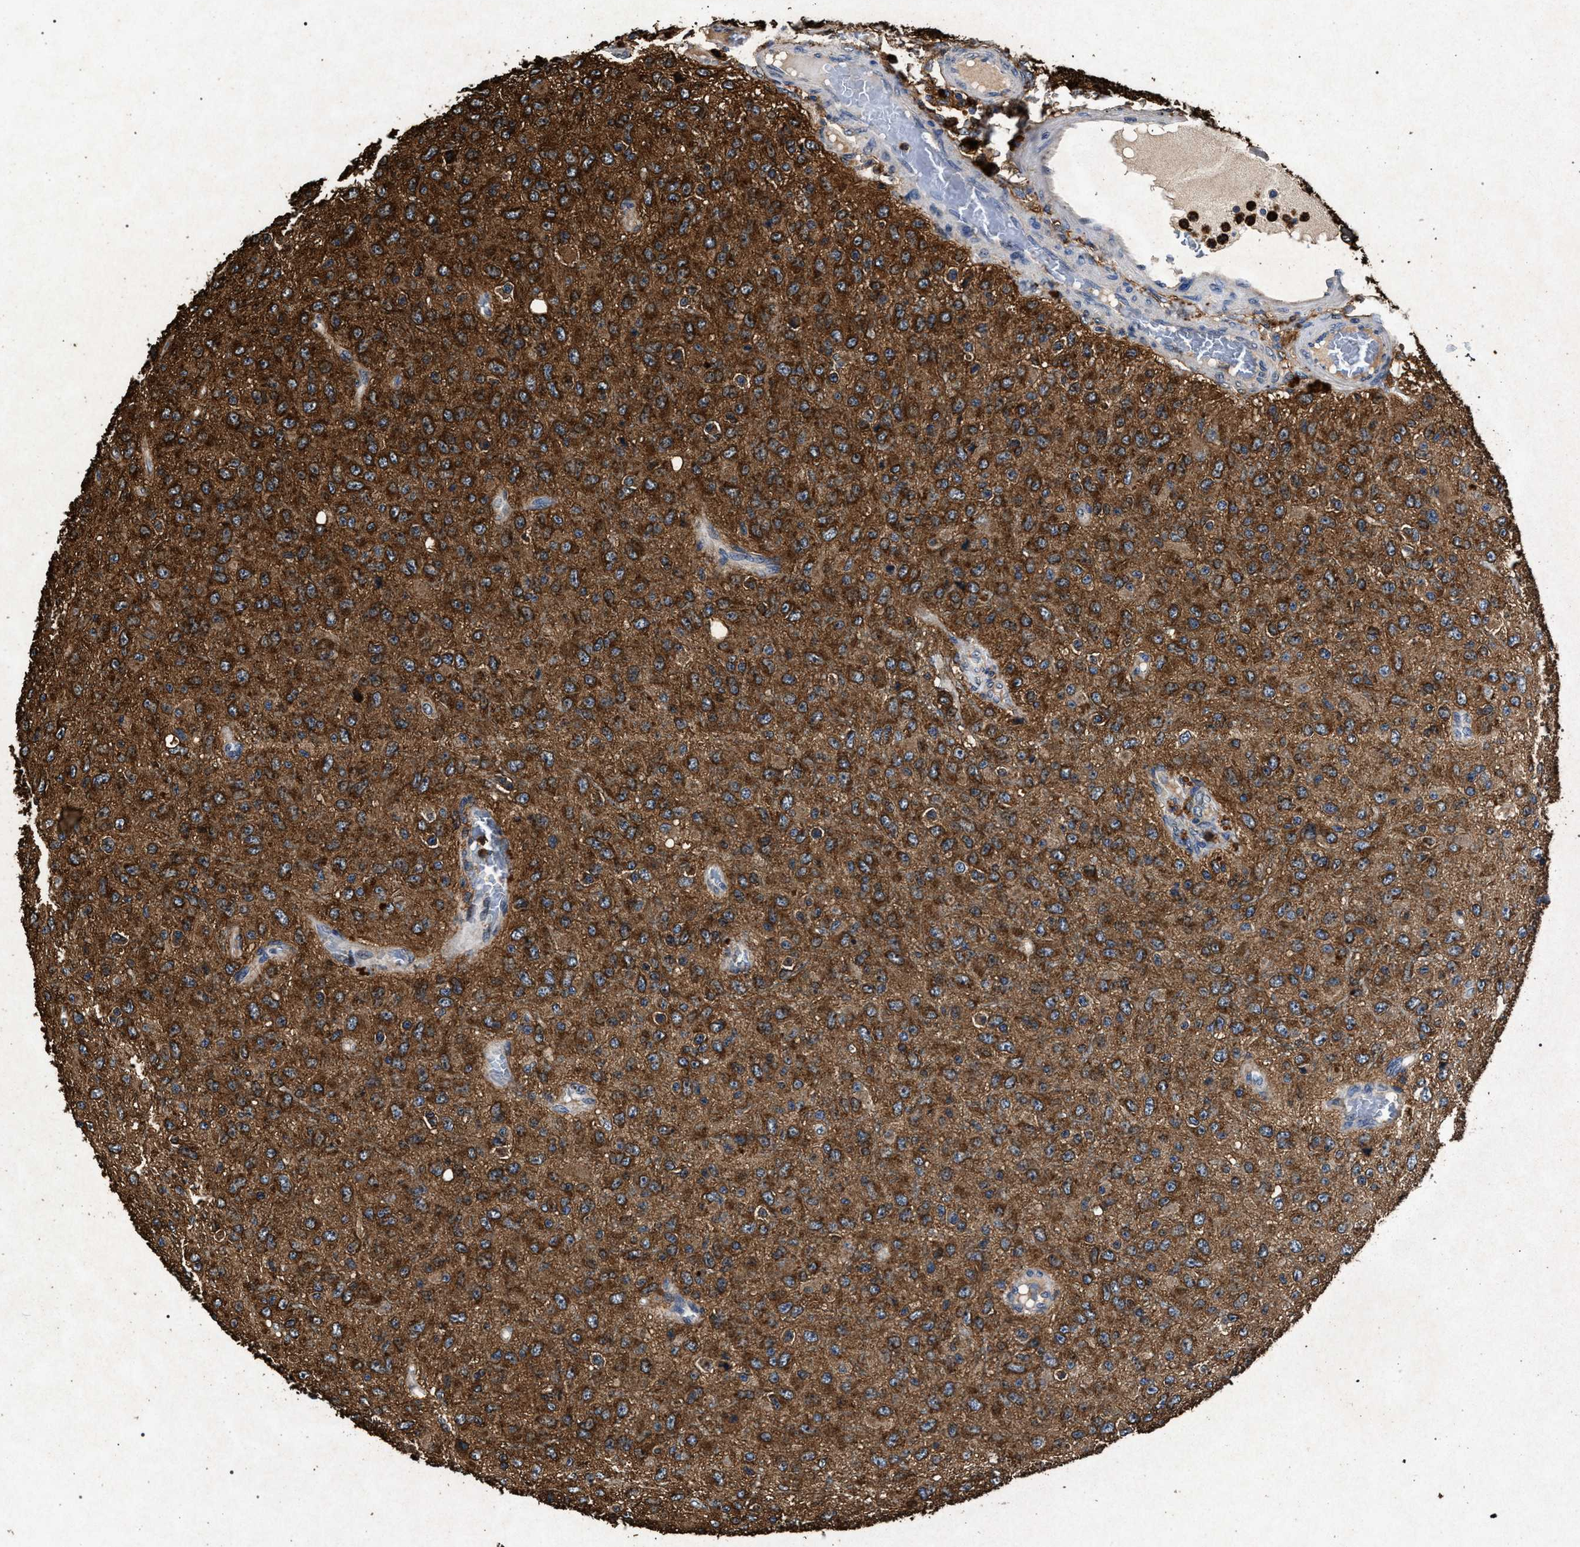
{"staining": {"intensity": "strong", "quantity": ">75%", "location": "cytoplasmic/membranous"}, "tissue": "glioma", "cell_type": "Tumor cells", "image_type": "cancer", "snomed": [{"axis": "morphology", "description": "Glioma, malignant, High grade"}, {"axis": "topography", "description": "pancreas cauda"}], "caption": "A photomicrograph showing strong cytoplasmic/membranous expression in about >75% of tumor cells in glioma, as visualized by brown immunohistochemical staining.", "gene": "MARCKS", "patient": {"sex": "male", "age": 60}}